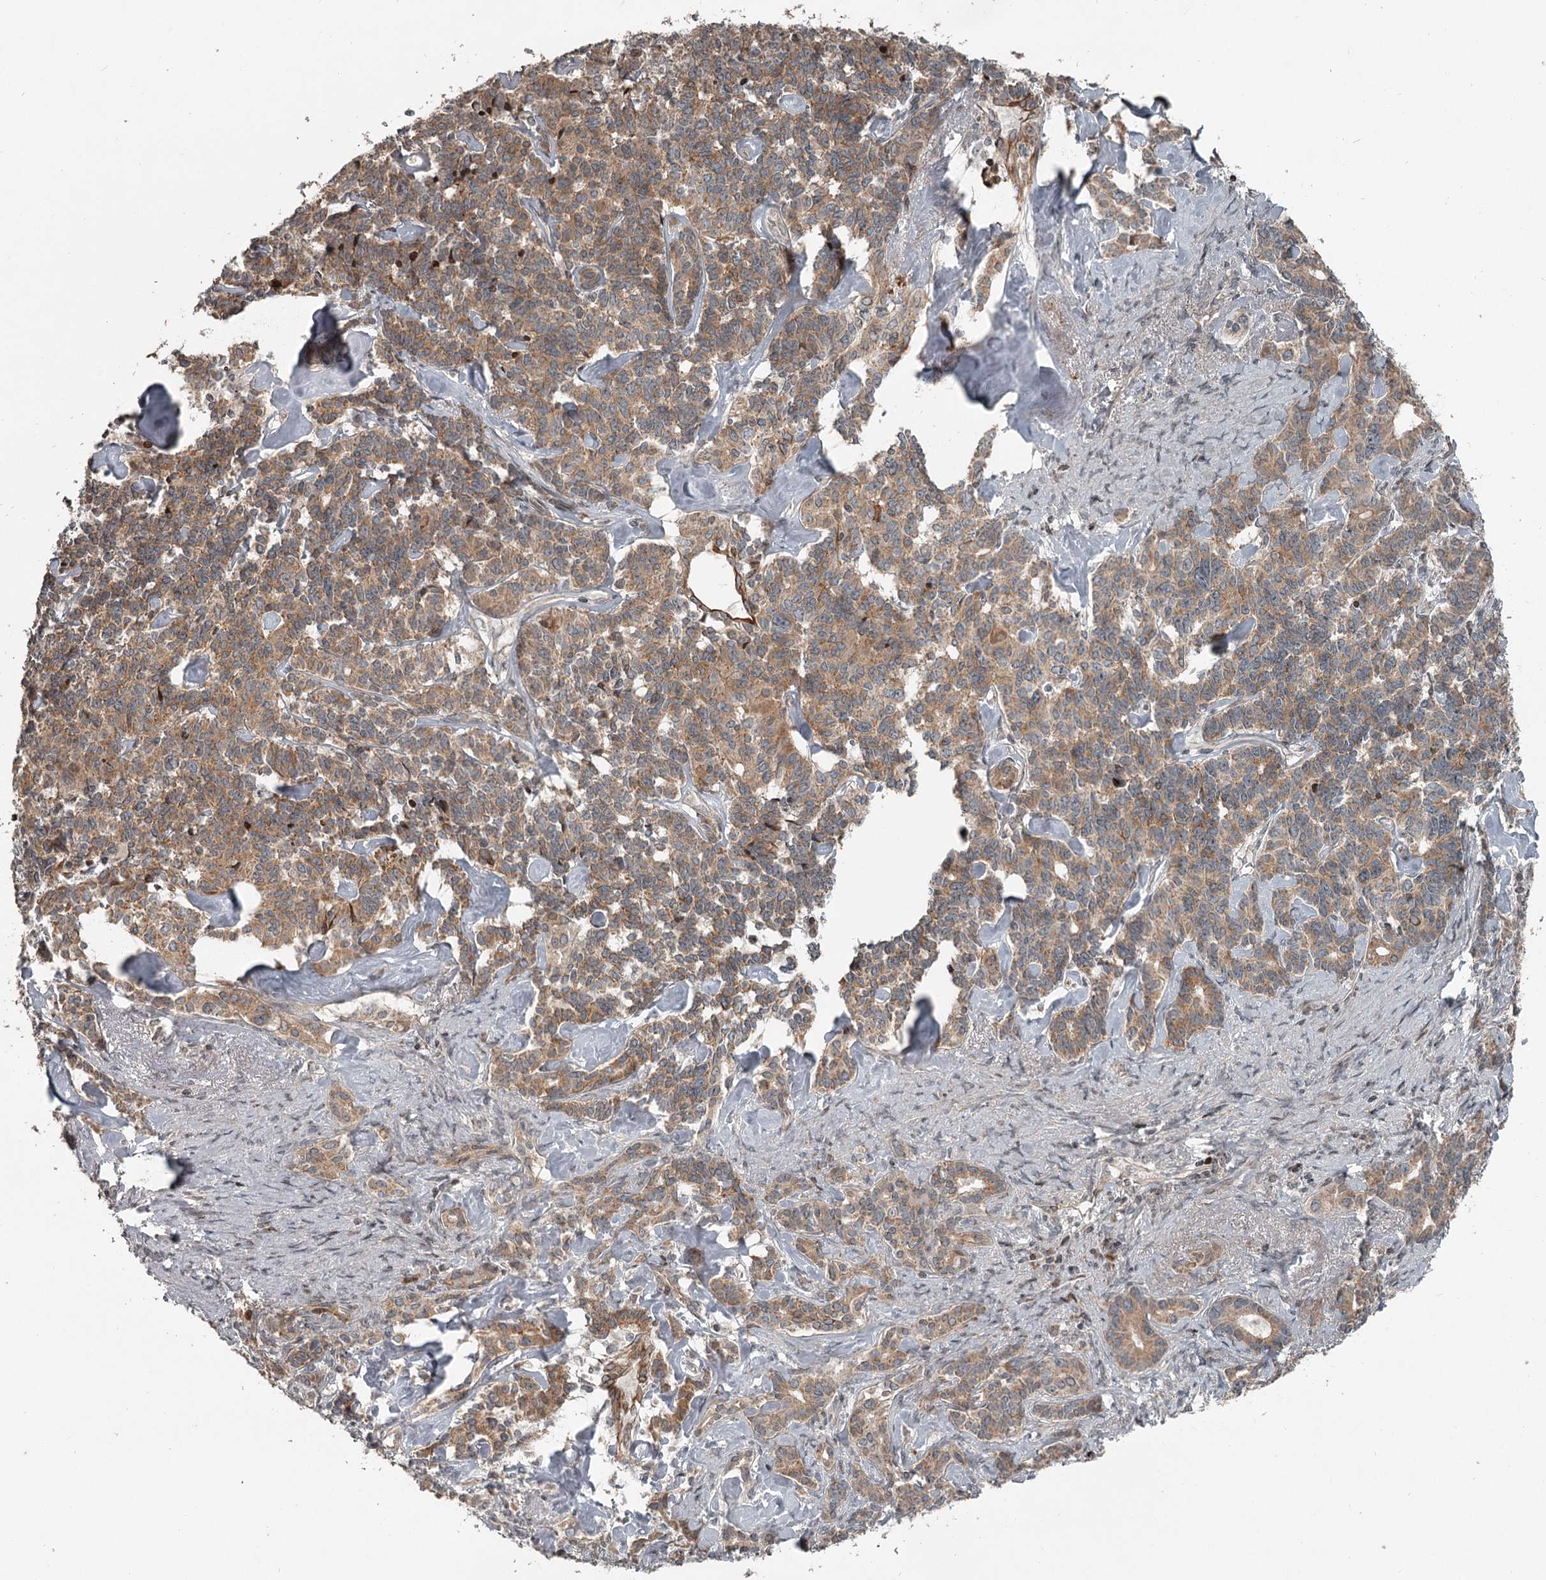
{"staining": {"intensity": "moderate", "quantity": ">75%", "location": "cytoplasmic/membranous"}, "tissue": "pancreatic cancer", "cell_type": "Tumor cells", "image_type": "cancer", "snomed": [{"axis": "morphology", "description": "Adenocarcinoma, NOS"}, {"axis": "topography", "description": "Pancreas"}], "caption": "An immunohistochemistry histopathology image of neoplastic tissue is shown. Protein staining in brown shows moderate cytoplasmic/membranous positivity in adenocarcinoma (pancreatic) within tumor cells.", "gene": "RASSF8", "patient": {"sex": "female", "age": 74}}